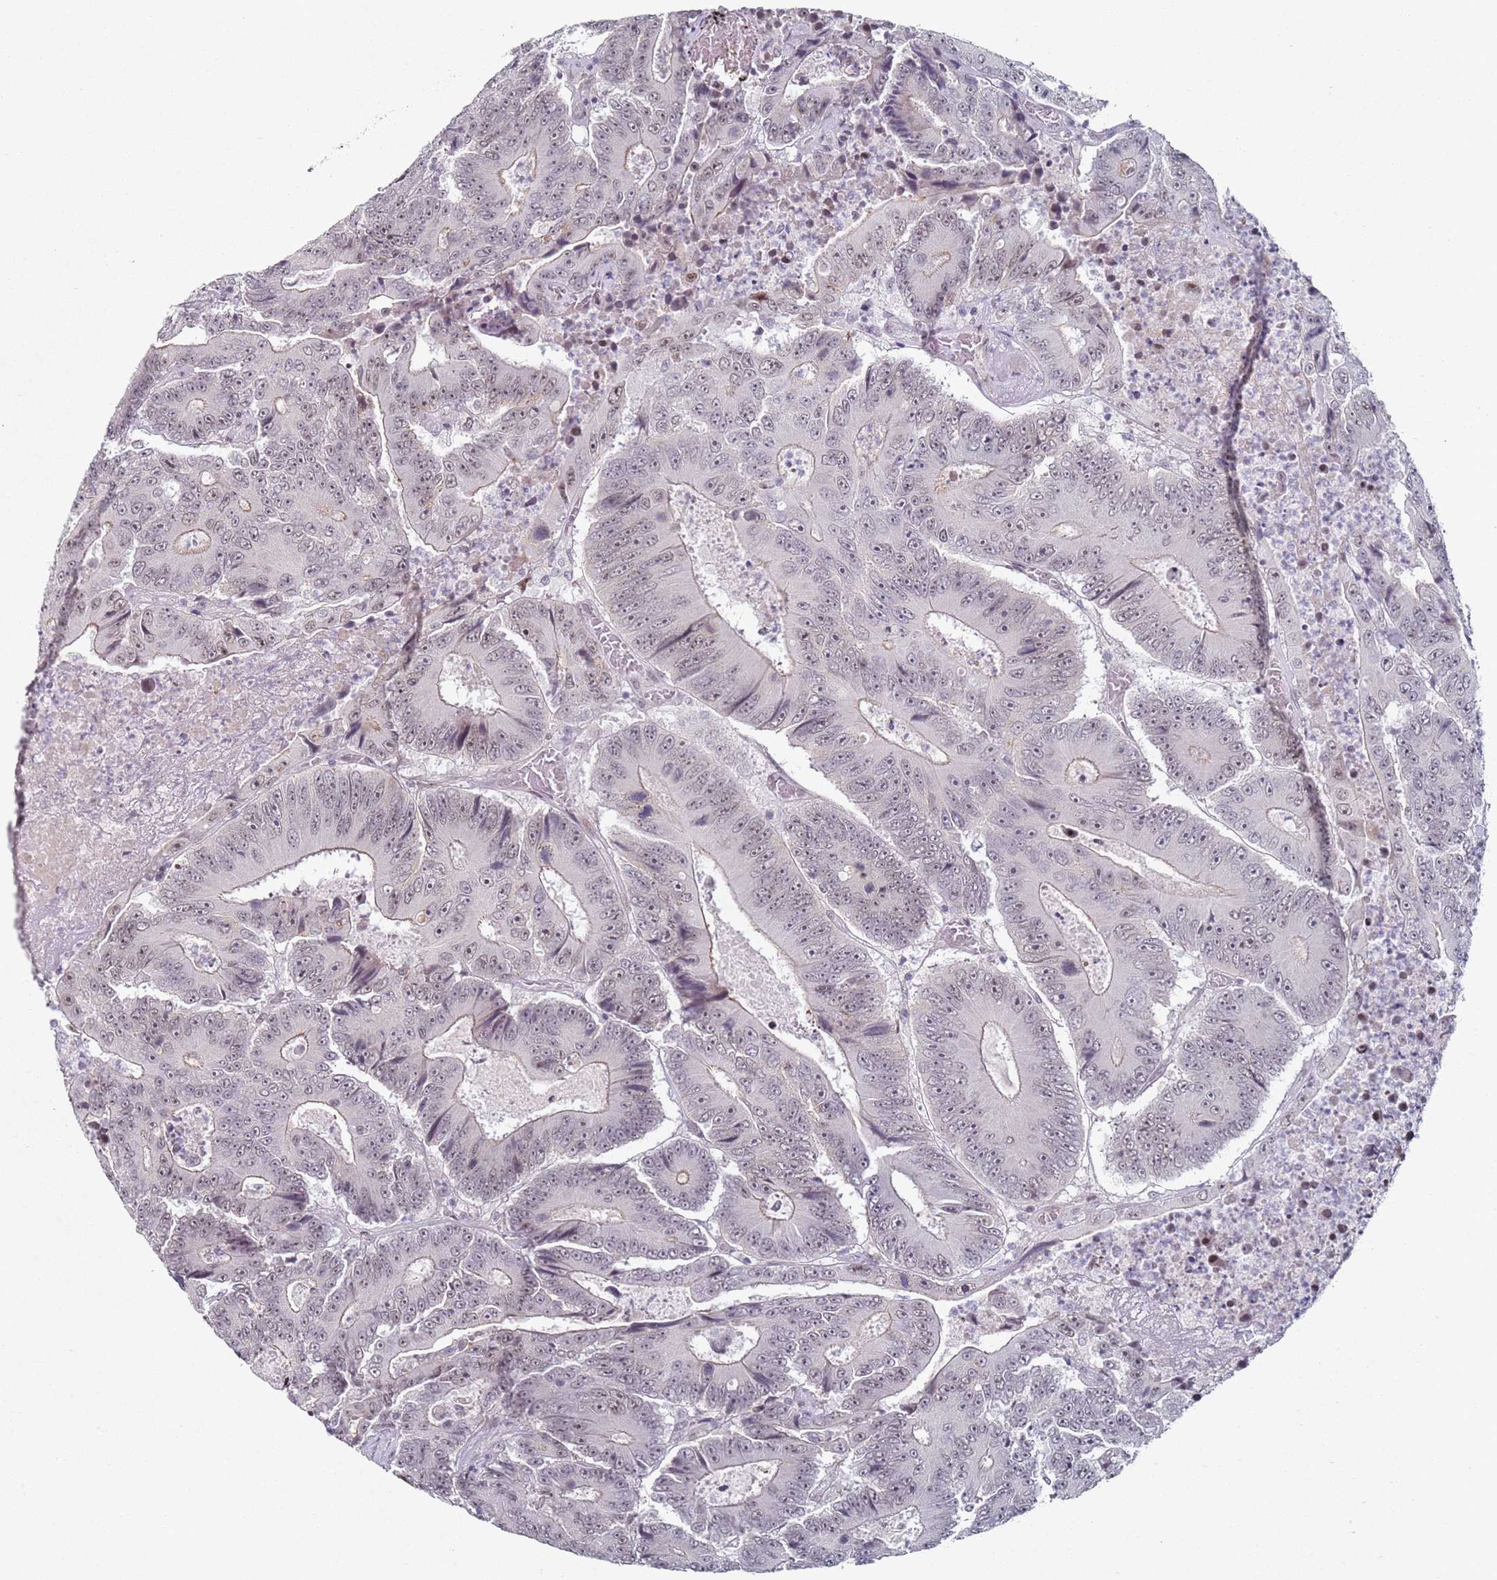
{"staining": {"intensity": "weak", "quantity": "25%-75%", "location": "cytoplasmic/membranous,nuclear"}, "tissue": "colorectal cancer", "cell_type": "Tumor cells", "image_type": "cancer", "snomed": [{"axis": "morphology", "description": "Adenocarcinoma, NOS"}, {"axis": "topography", "description": "Colon"}], "caption": "Protein staining demonstrates weak cytoplasmic/membranous and nuclear positivity in about 25%-75% of tumor cells in adenocarcinoma (colorectal).", "gene": "ATF6B", "patient": {"sex": "male", "age": 83}}